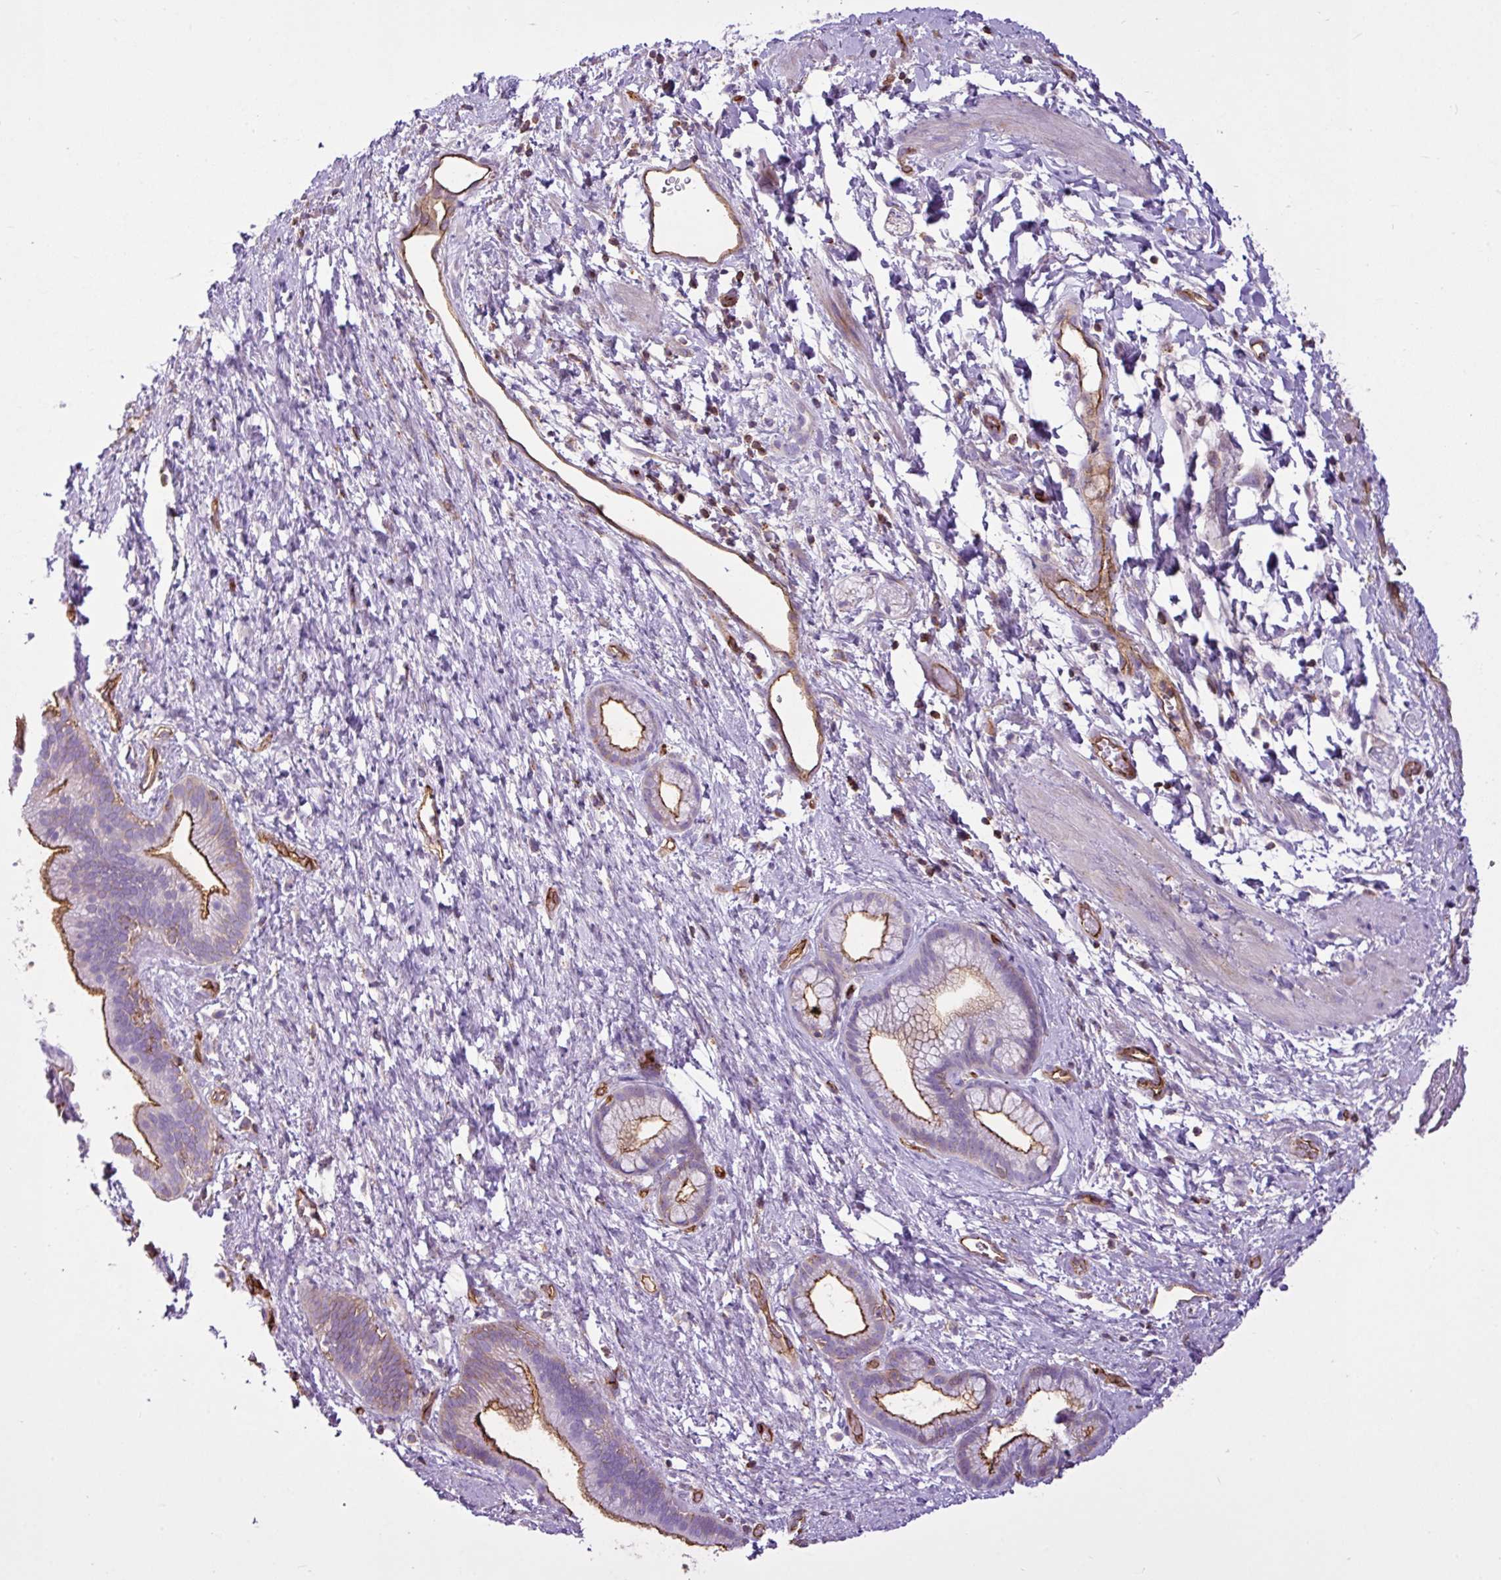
{"staining": {"intensity": "weak", "quantity": ">75%", "location": "cytoplasmic/membranous"}, "tissue": "pancreatic cancer", "cell_type": "Tumor cells", "image_type": "cancer", "snomed": [{"axis": "morphology", "description": "Adenocarcinoma, NOS"}, {"axis": "topography", "description": "Pancreas"}], "caption": "Immunohistochemical staining of pancreatic cancer (adenocarcinoma) displays weak cytoplasmic/membranous protein positivity in approximately >75% of tumor cells.", "gene": "EME2", "patient": {"sex": "male", "age": 68}}